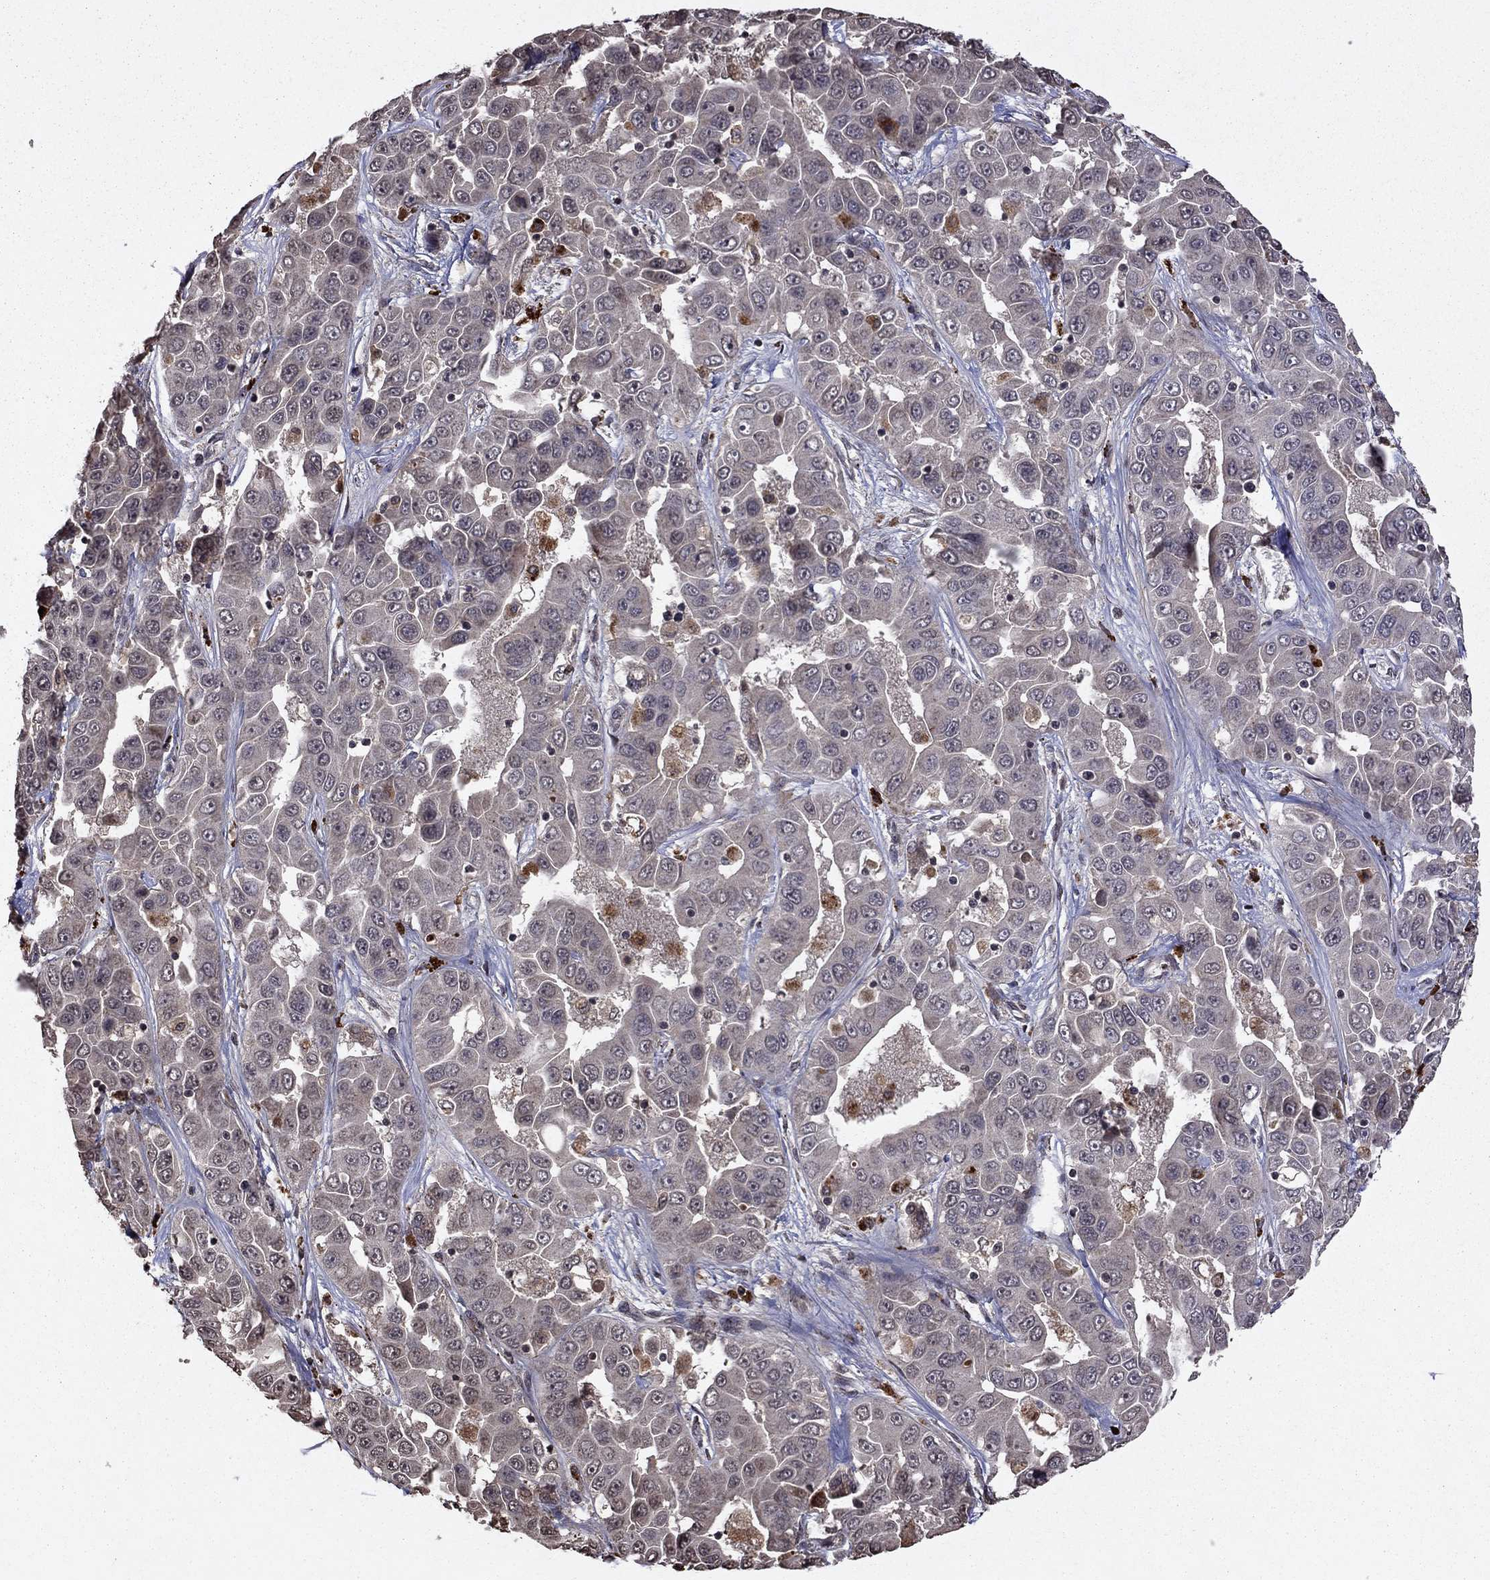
{"staining": {"intensity": "negative", "quantity": "none", "location": "none"}, "tissue": "liver cancer", "cell_type": "Tumor cells", "image_type": "cancer", "snomed": [{"axis": "morphology", "description": "Cholangiocarcinoma"}, {"axis": "topography", "description": "Liver"}], "caption": "Liver cancer (cholangiocarcinoma) was stained to show a protein in brown. There is no significant expression in tumor cells.", "gene": "NLGN1", "patient": {"sex": "female", "age": 52}}